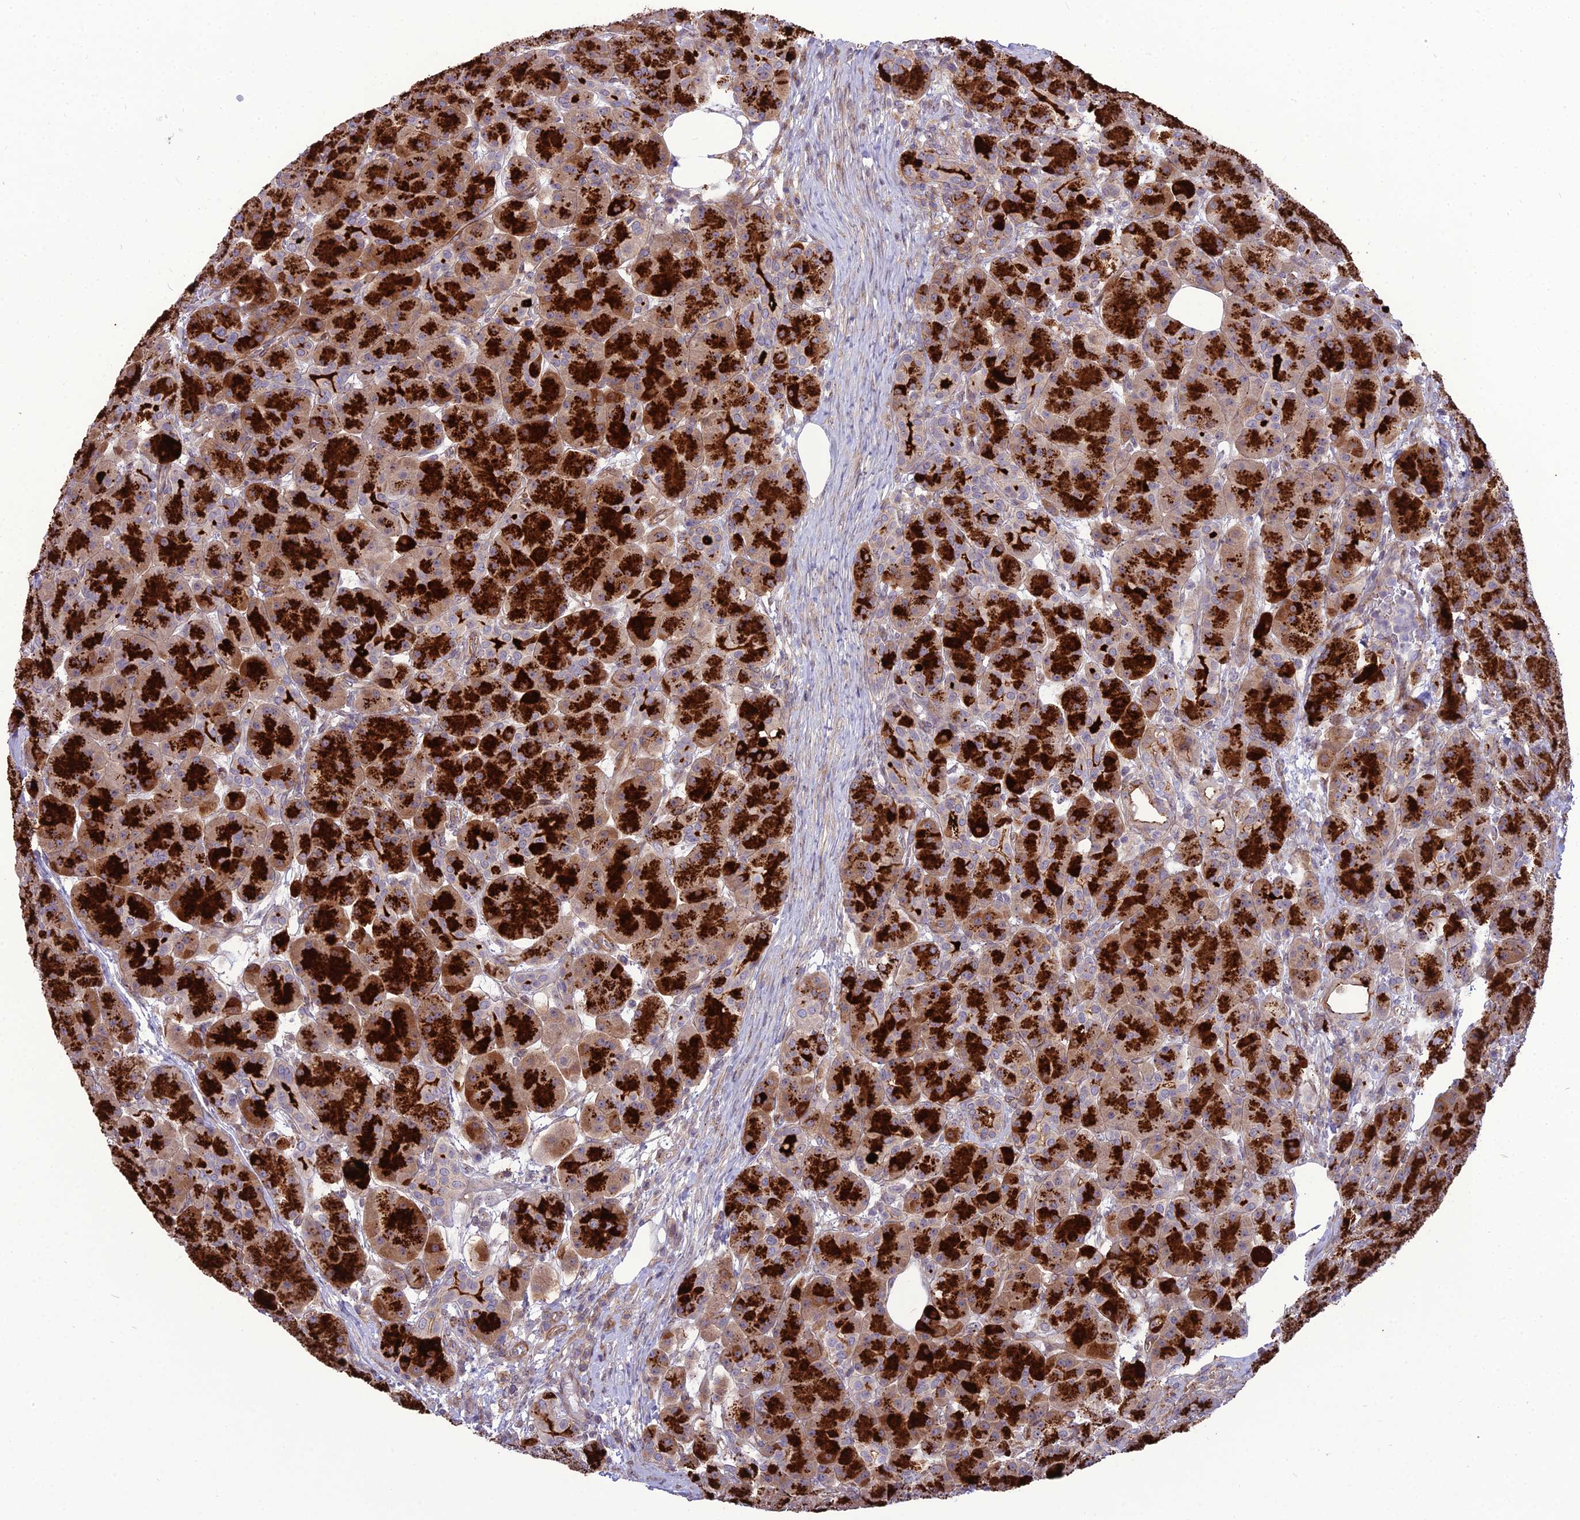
{"staining": {"intensity": "strong", "quantity": ">75%", "location": "cytoplasmic/membranous"}, "tissue": "pancreas", "cell_type": "Exocrine glandular cells", "image_type": "normal", "snomed": [{"axis": "morphology", "description": "Normal tissue, NOS"}, {"axis": "topography", "description": "Pancreas"}], "caption": "Protein staining of benign pancreas shows strong cytoplasmic/membranous positivity in about >75% of exocrine glandular cells.", "gene": "TSPYL2", "patient": {"sex": "male", "age": 63}}